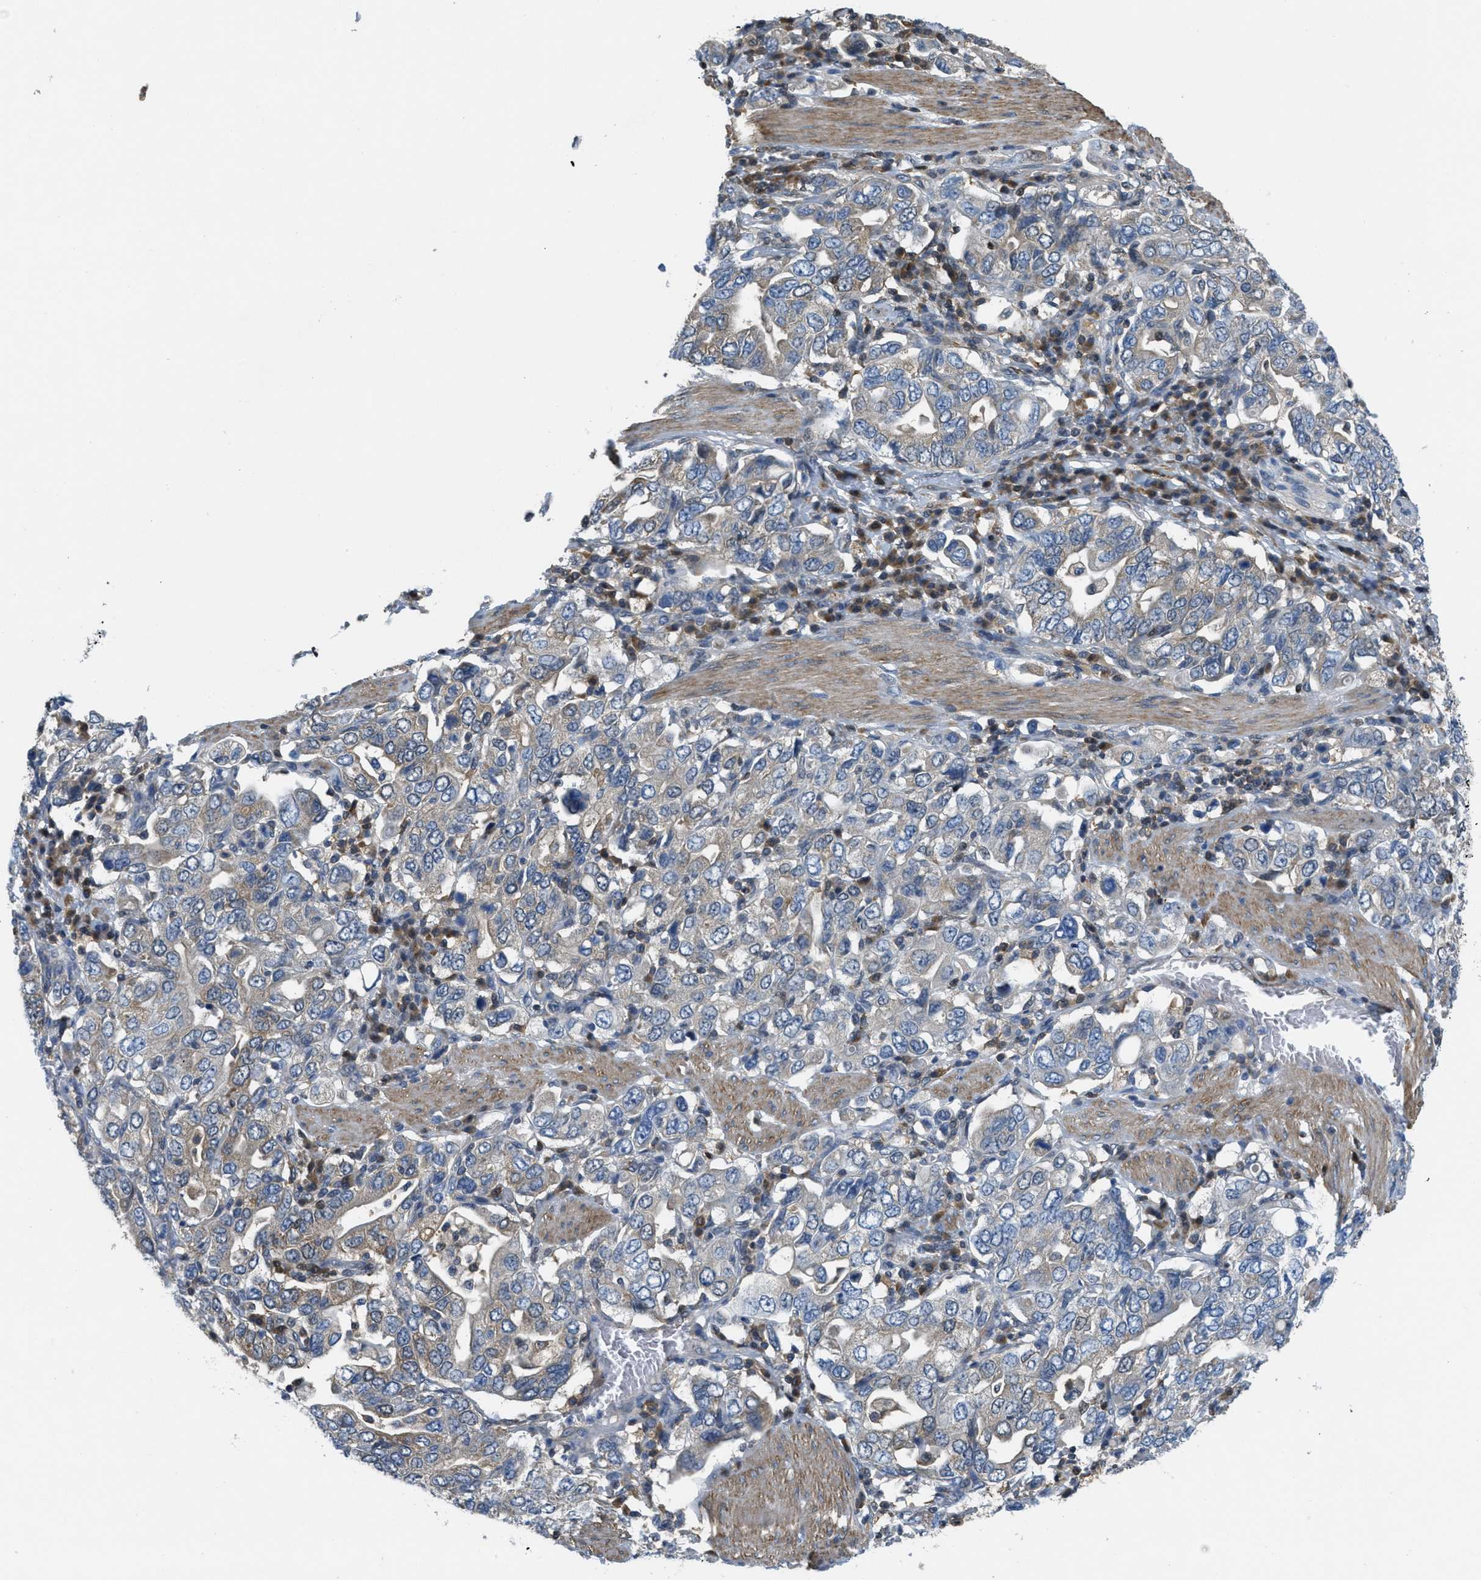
{"staining": {"intensity": "weak", "quantity": "<25%", "location": "cytoplasmic/membranous"}, "tissue": "stomach cancer", "cell_type": "Tumor cells", "image_type": "cancer", "snomed": [{"axis": "morphology", "description": "Adenocarcinoma, NOS"}, {"axis": "topography", "description": "Stomach, upper"}], "caption": "Immunohistochemical staining of stomach cancer (adenocarcinoma) shows no significant expression in tumor cells. (DAB immunohistochemistry visualized using brightfield microscopy, high magnification).", "gene": "PIP5K1C", "patient": {"sex": "male", "age": 62}}